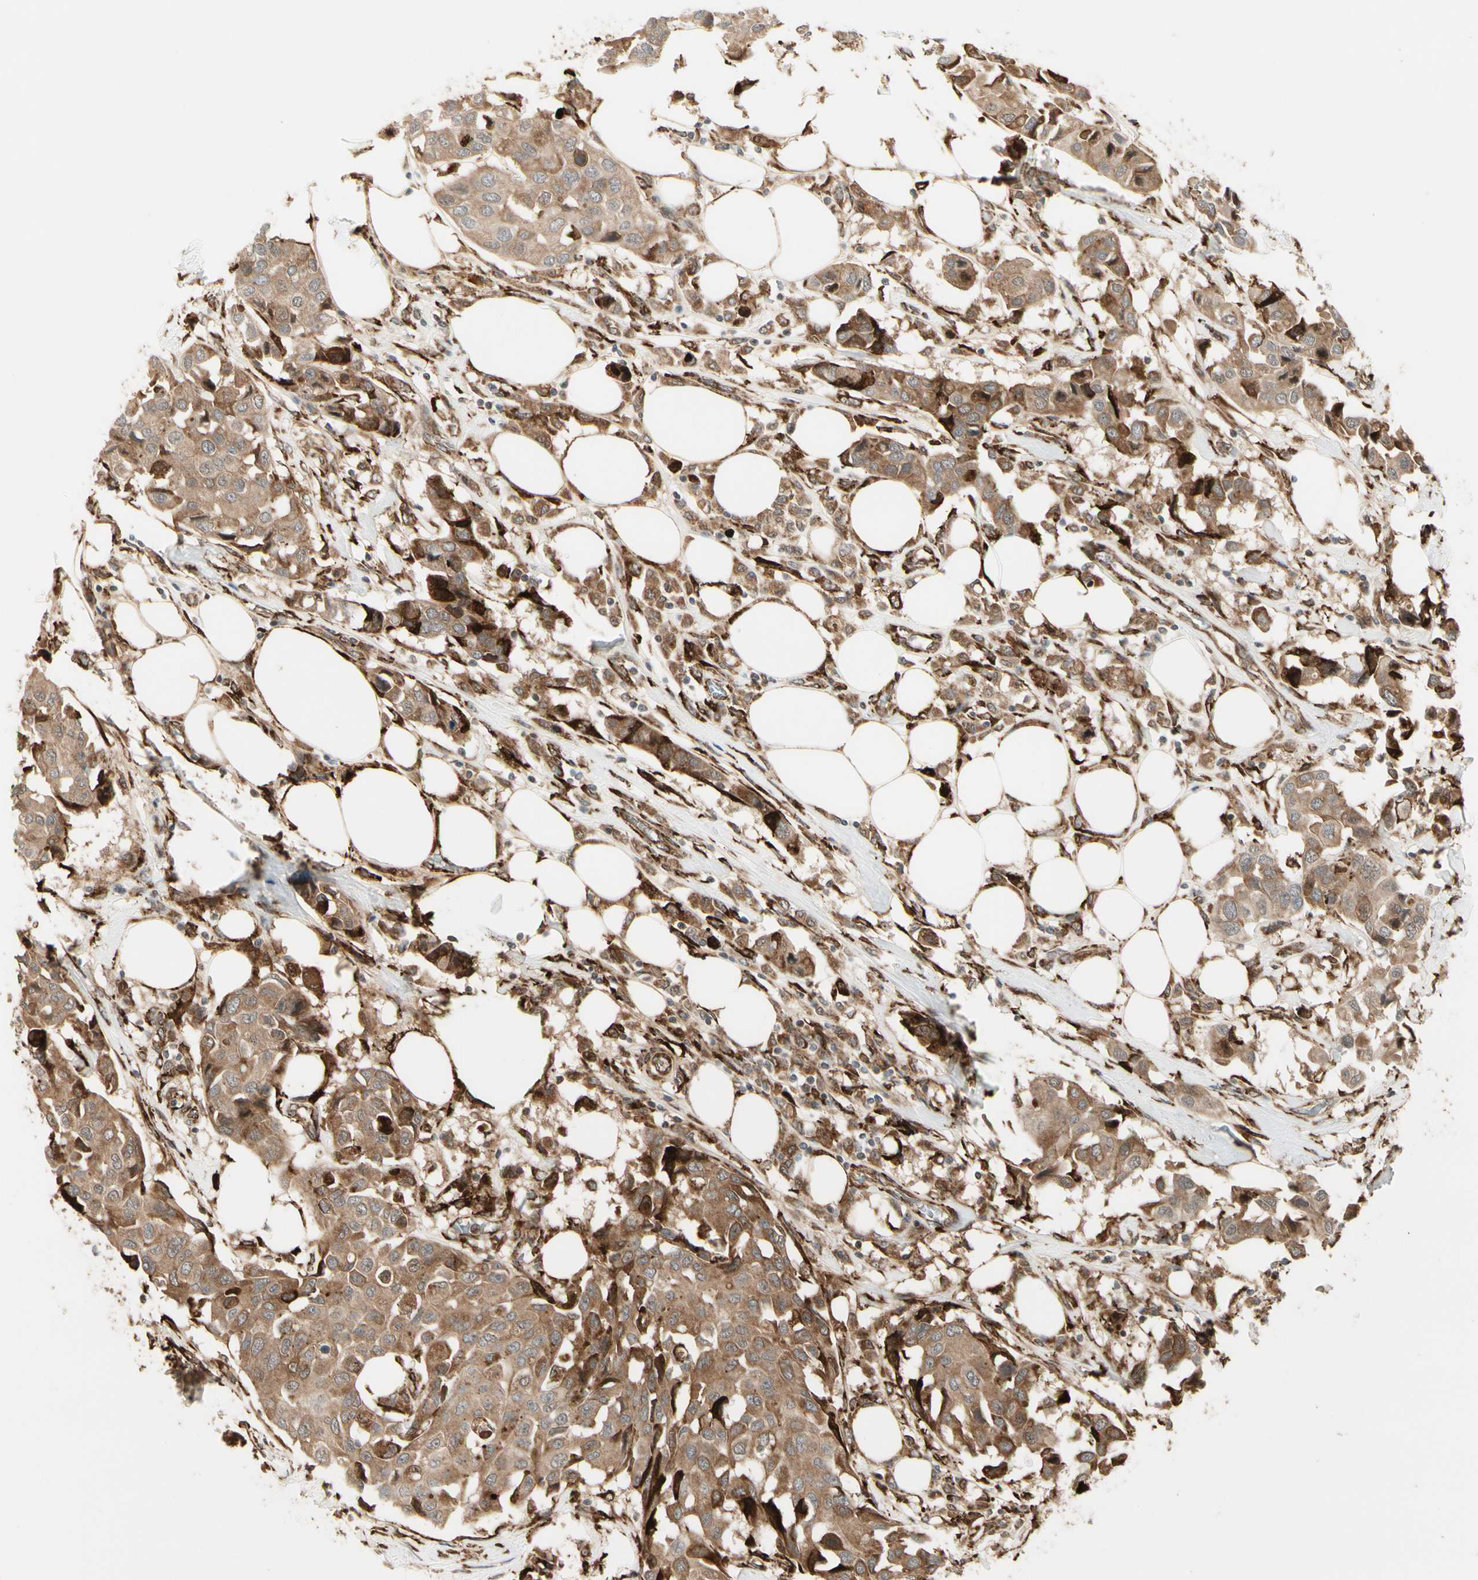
{"staining": {"intensity": "moderate", "quantity": ">75%", "location": "cytoplasmic/membranous"}, "tissue": "breast cancer", "cell_type": "Tumor cells", "image_type": "cancer", "snomed": [{"axis": "morphology", "description": "Duct carcinoma"}, {"axis": "topography", "description": "Breast"}], "caption": "Immunohistochemistry (IHC) photomicrograph of neoplastic tissue: human infiltrating ductal carcinoma (breast) stained using IHC displays medium levels of moderate protein expression localized specifically in the cytoplasmic/membranous of tumor cells, appearing as a cytoplasmic/membranous brown color.", "gene": "HSP90B1", "patient": {"sex": "female", "age": 80}}